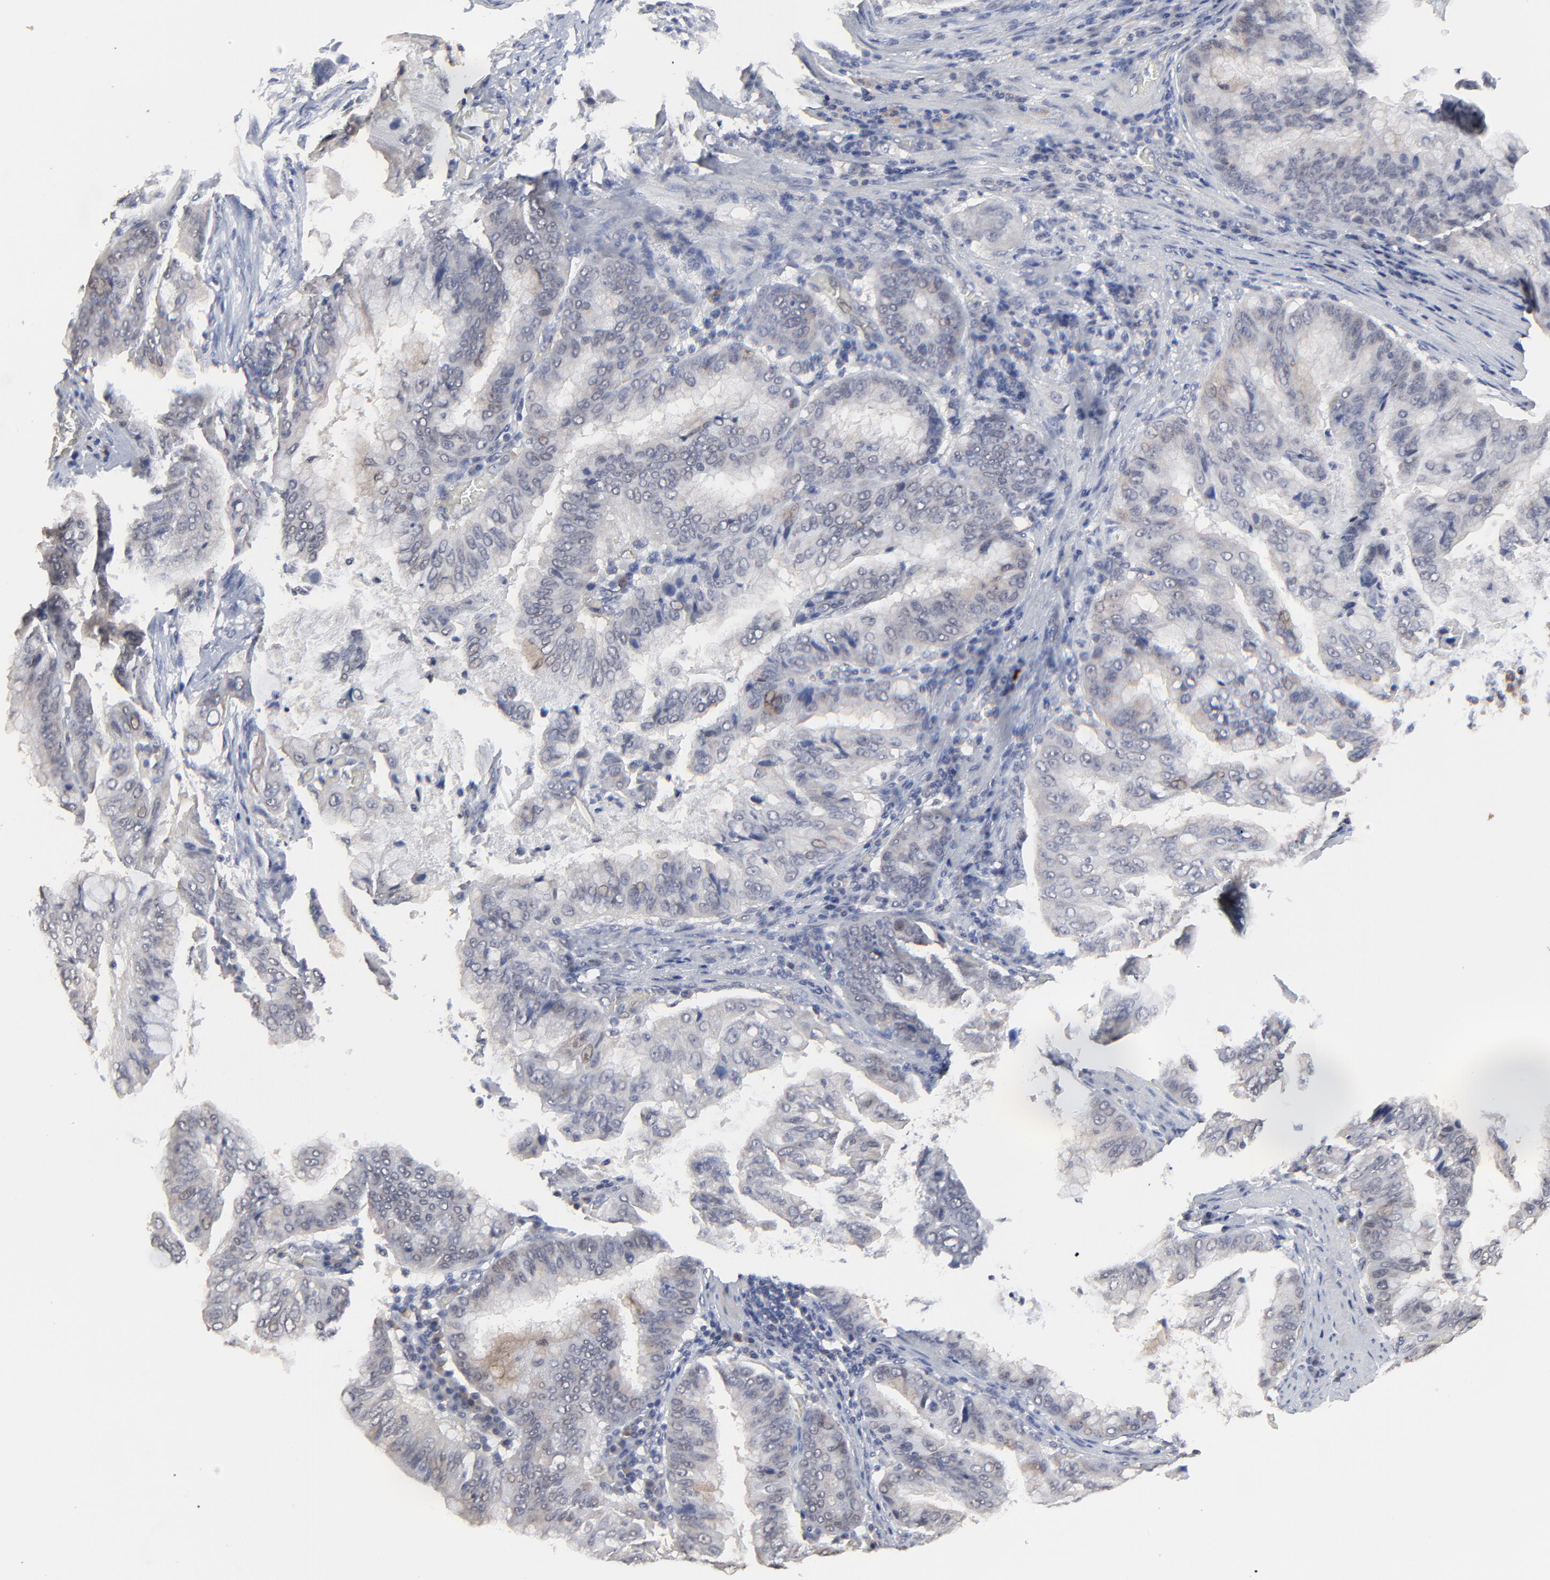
{"staining": {"intensity": "negative", "quantity": "none", "location": "none"}, "tissue": "stomach cancer", "cell_type": "Tumor cells", "image_type": "cancer", "snomed": [{"axis": "morphology", "description": "Adenocarcinoma, NOS"}, {"axis": "topography", "description": "Stomach, upper"}], "caption": "Tumor cells are negative for brown protein staining in adenocarcinoma (stomach).", "gene": "FAM199X", "patient": {"sex": "male", "age": 80}}